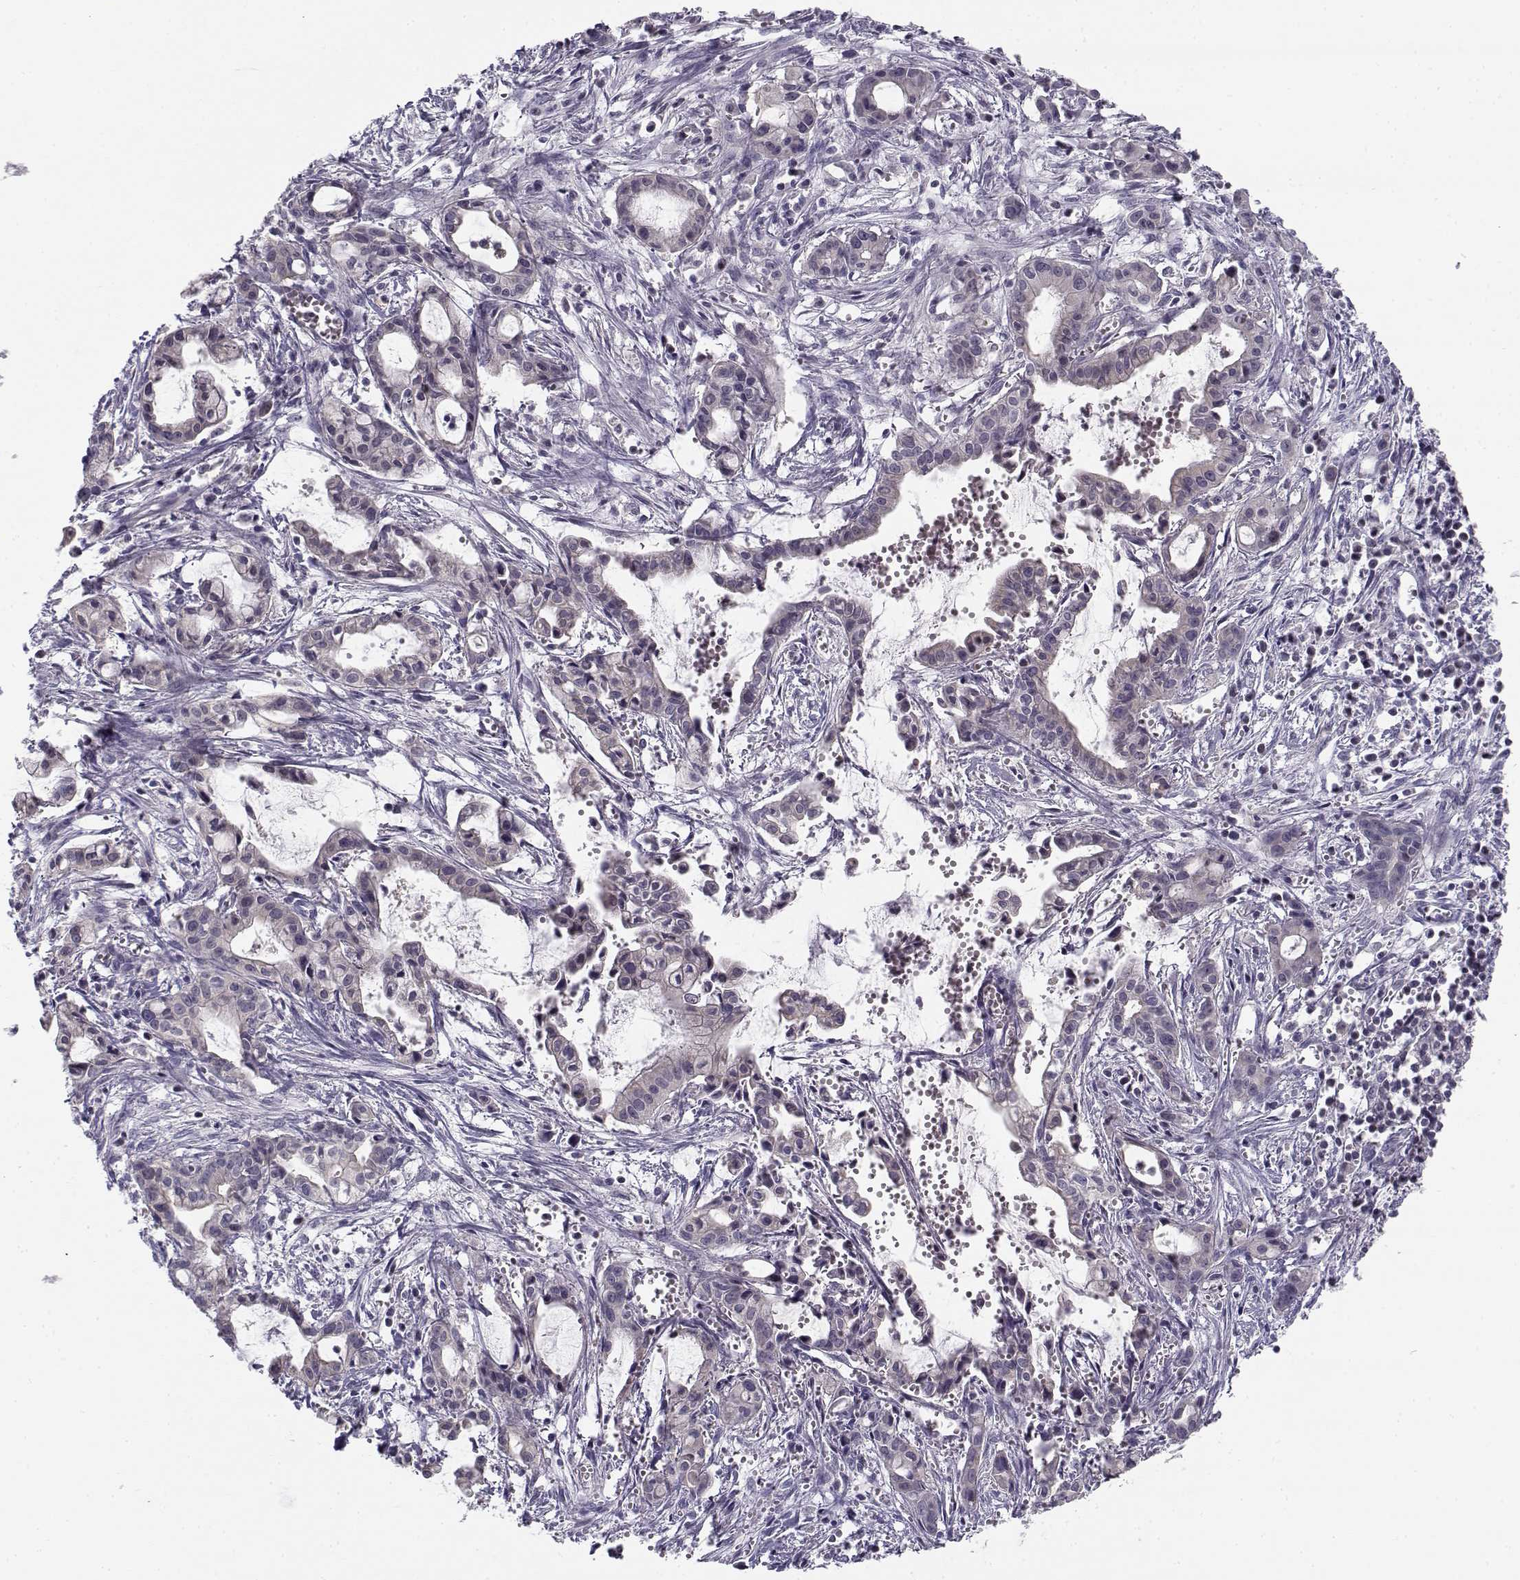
{"staining": {"intensity": "negative", "quantity": "none", "location": "none"}, "tissue": "pancreatic cancer", "cell_type": "Tumor cells", "image_type": "cancer", "snomed": [{"axis": "morphology", "description": "Adenocarcinoma, NOS"}, {"axis": "topography", "description": "Pancreas"}], "caption": "The IHC histopathology image has no significant staining in tumor cells of adenocarcinoma (pancreatic) tissue. (Brightfield microscopy of DAB (3,3'-diaminobenzidine) IHC at high magnification).", "gene": "DDX25", "patient": {"sex": "male", "age": 48}}